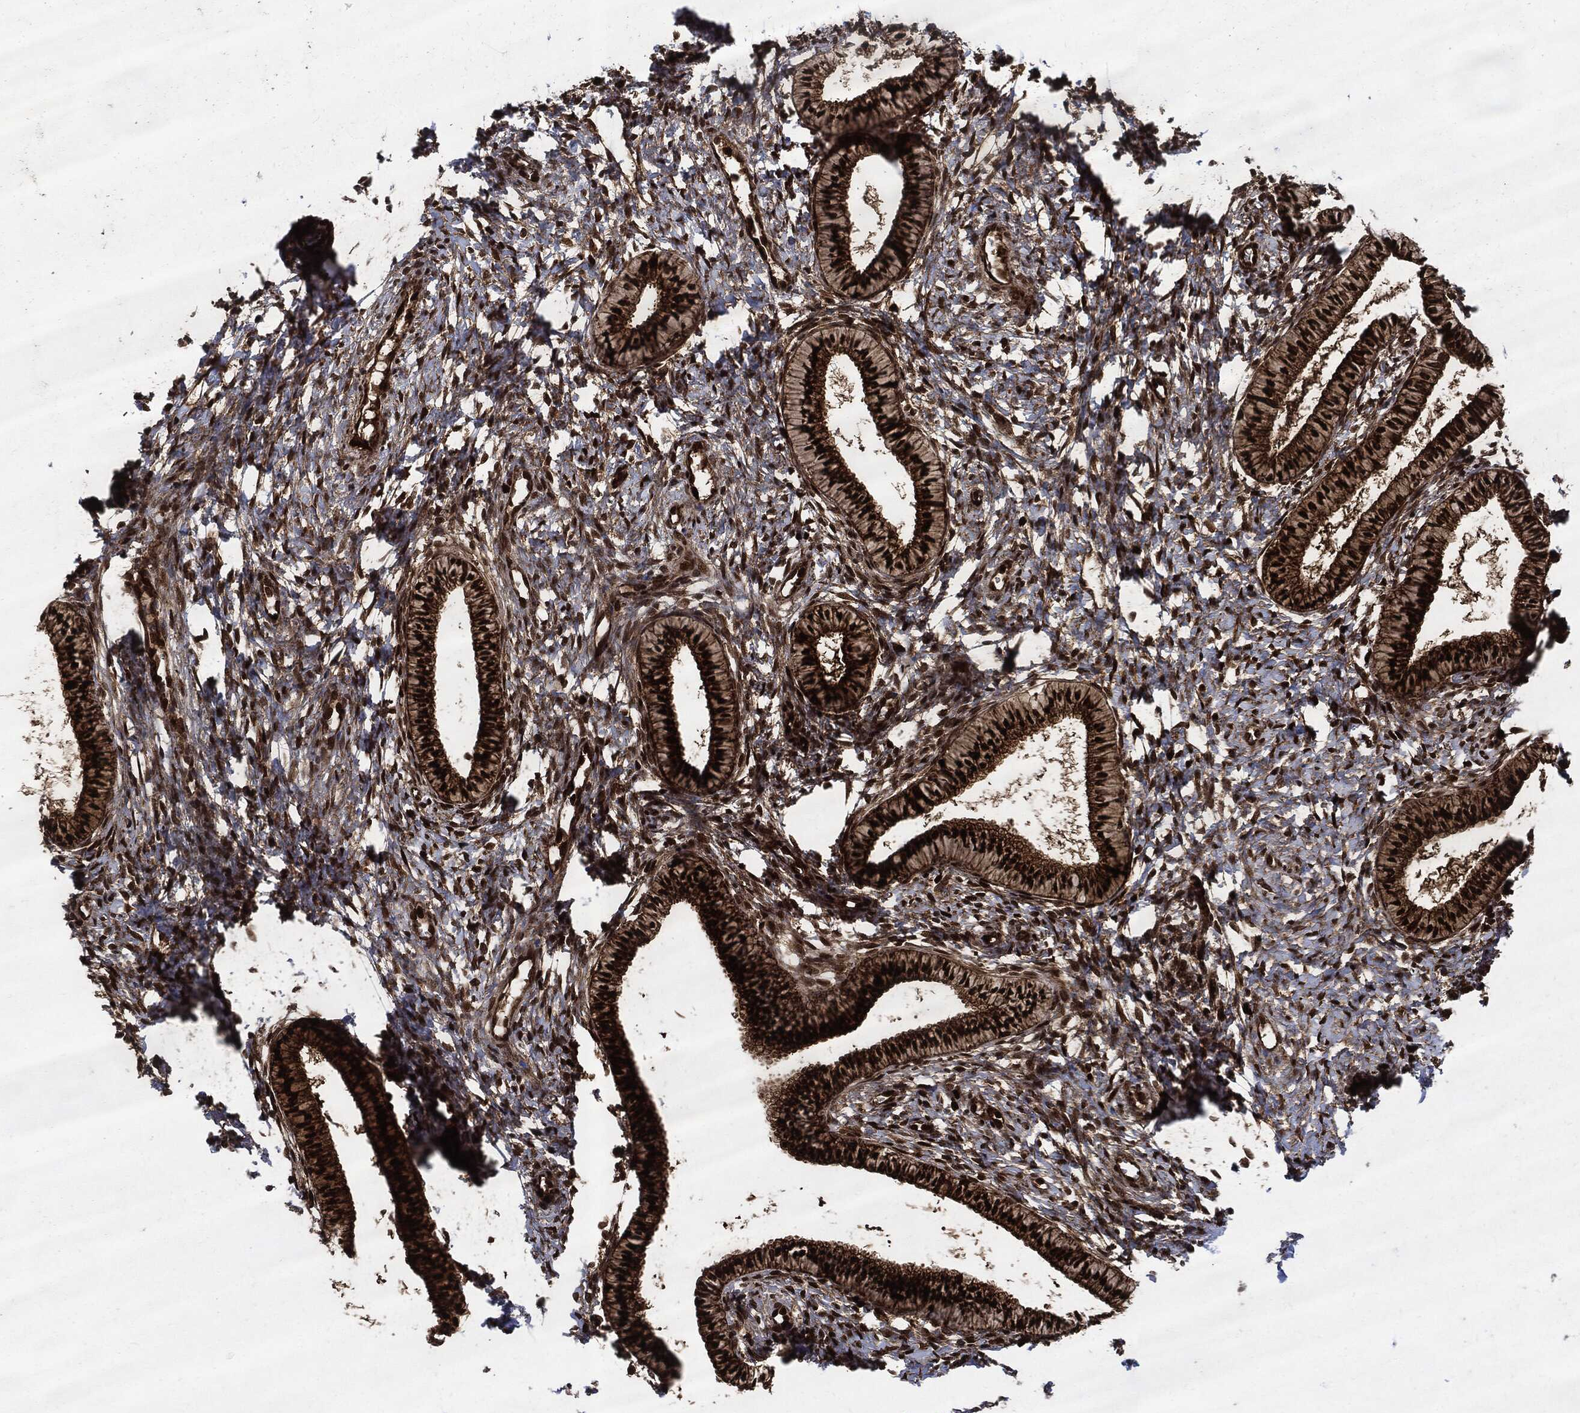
{"staining": {"intensity": "strong", "quantity": ">75%", "location": "cytoplasmic/membranous,nuclear"}, "tissue": "cervix", "cell_type": "Glandular cells", "image_type": "normal", "snomed": [{"axis": "morphology", "description": "Normal tissue, NOS"}, {"axis": "topography", "description": "Cervix"}], "caption": "High-power microscopy captured an immunohistochemistry histopathology image of normal cervix, revealing strong cytoplasmic/membranous,nuclear staining in approximately >75% of glandular cells. (DAB IHC with brightfield microscopy, high magnification).", "gene": "YWHAB", "patient": {"sex": "female", "age": 39}}